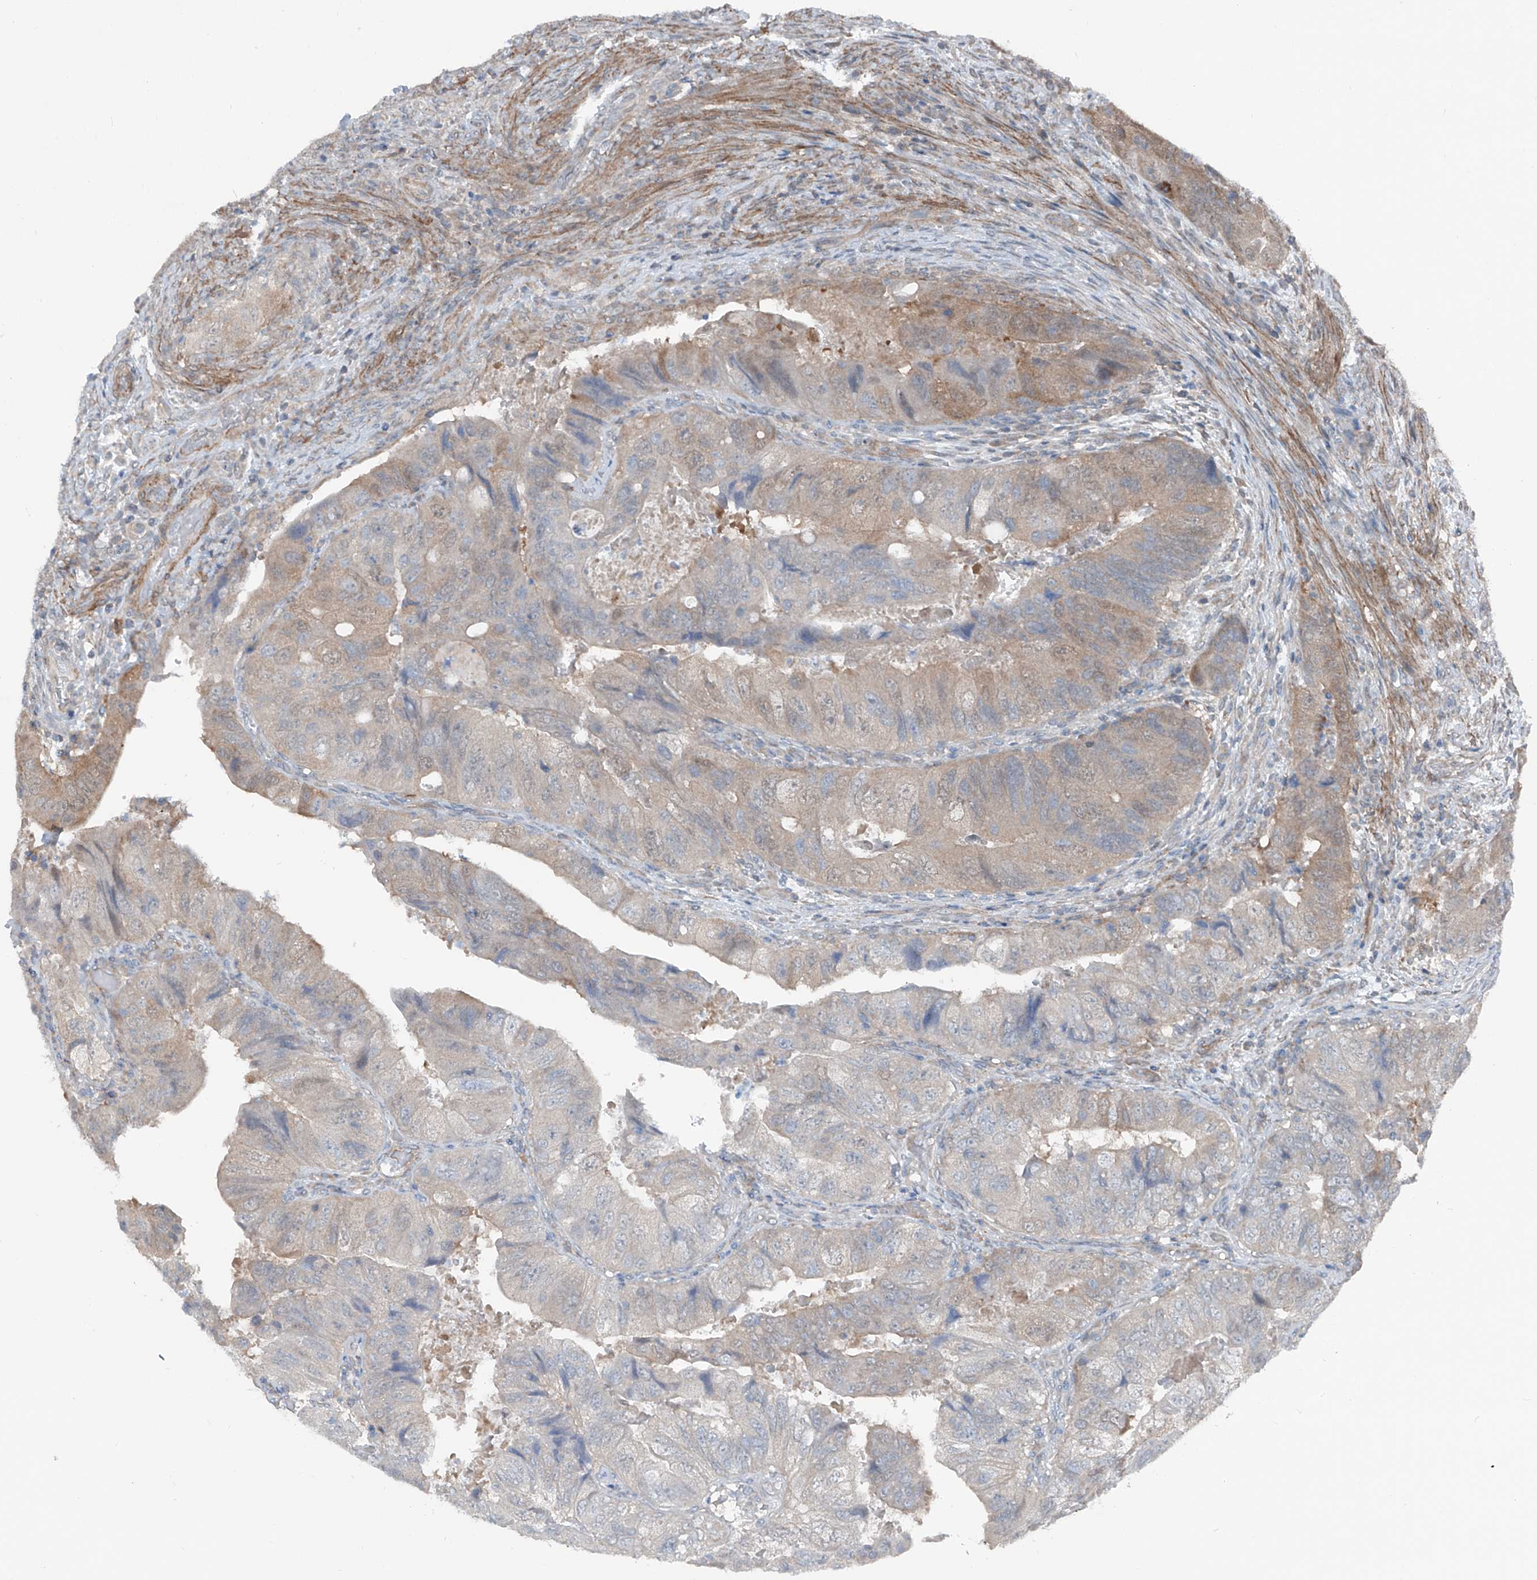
{"staining": {"intensity": "weak", "quantity": "25%-75%", "location": "cytoplasmic/membranous"}, "tissue": "colorectal cancer", "cell_type": "Tumor cells", "image_type": "cancer", "snomed": [{"axis": "morphology", "description": "Adenocarcinoma, NOS"}, {"axis": "topography", "description": "Rectum"}], "caption": "Immunohistochemical staining of colorectal cancer (adenocarcinoma) exhibits low levels of weak cytoplasmic/membranous expression in approximately 25%-75% of tumor cells.", "gene": "HSPB11", "patient": {"sex": "male", "age": 63}}